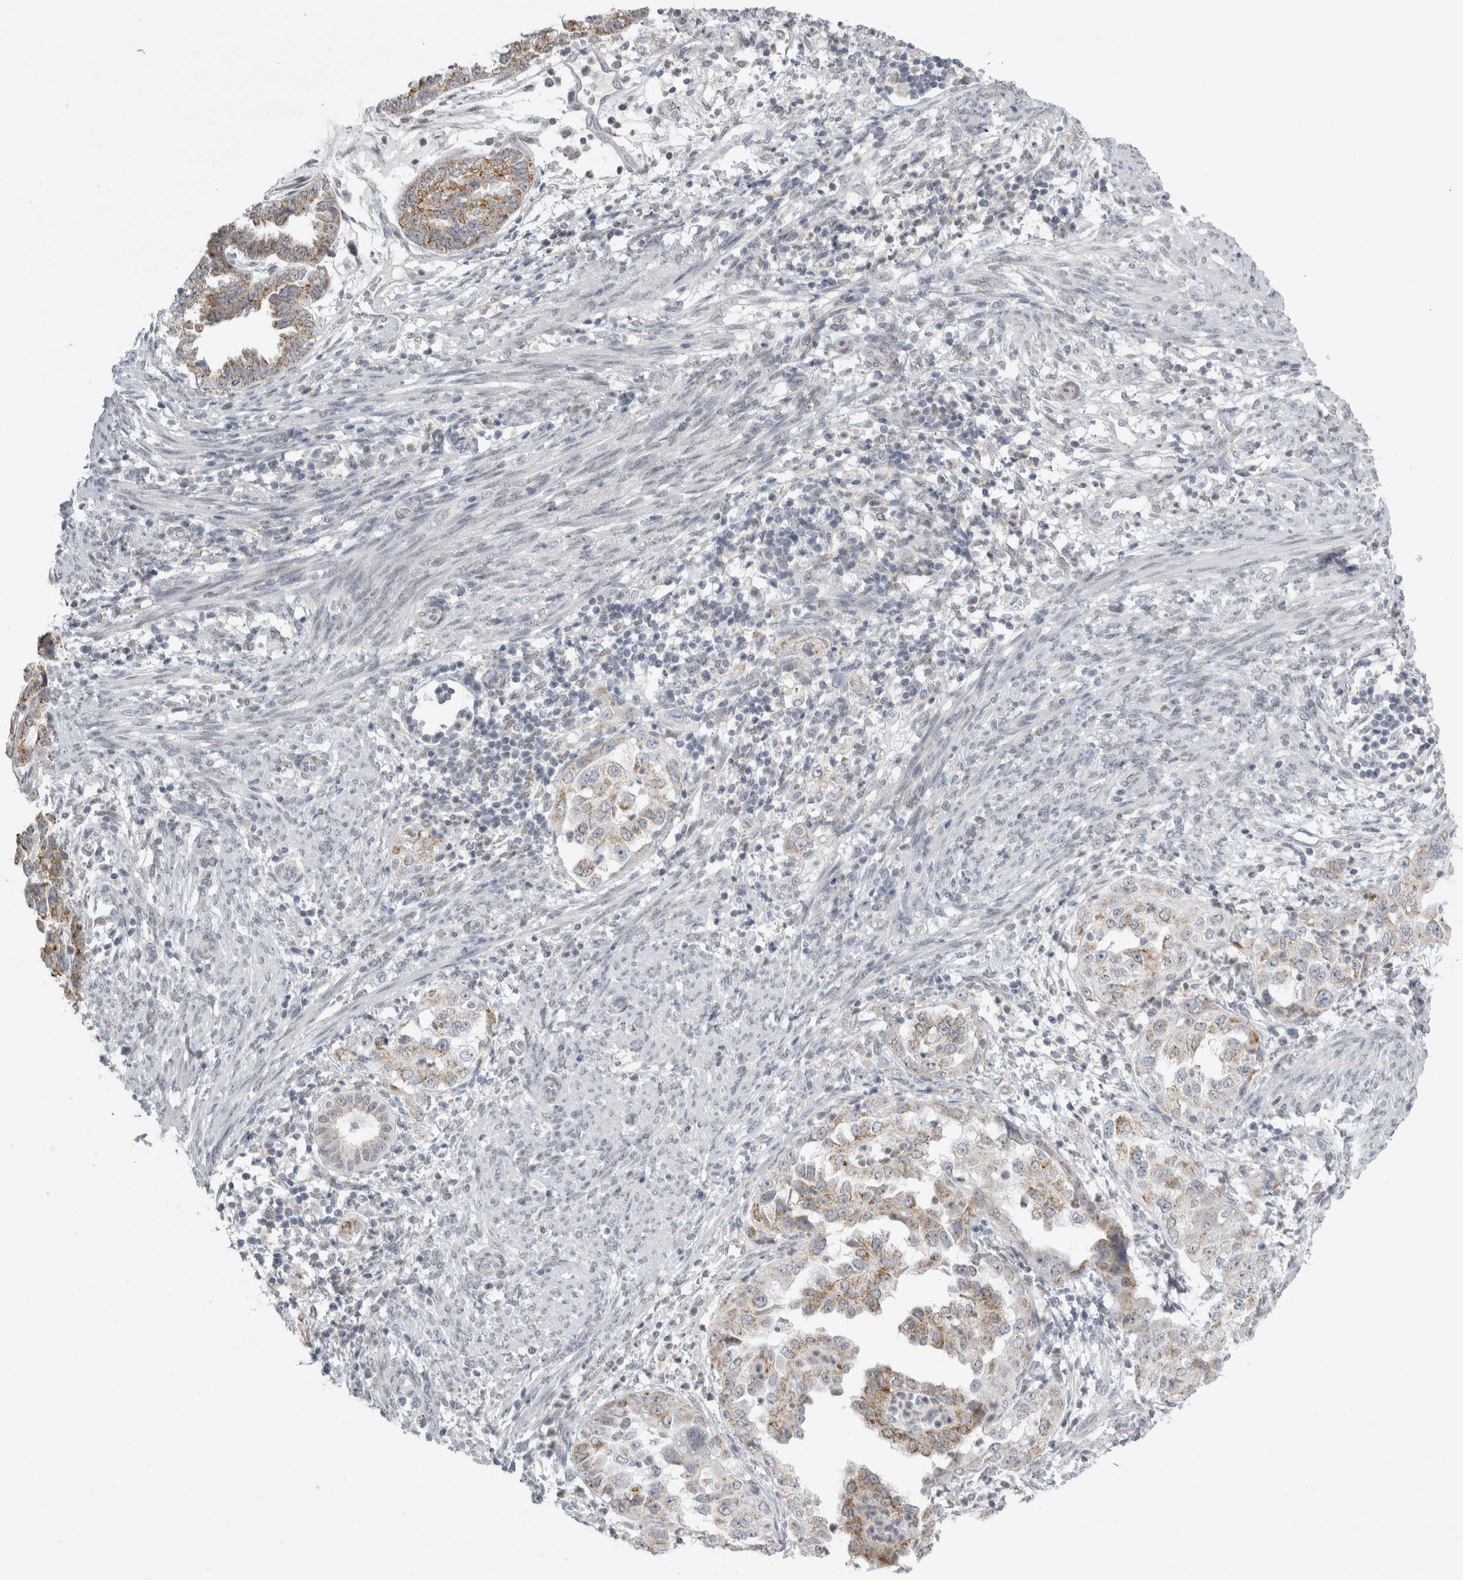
{"staining": {"intensity": "moderate", "quantity": "25%-75%", "location": "cytoplasmic/membranous"}, "tissue": "endometrial cancer", "cell_type": "Tumor cells", "image_type": "cancer", "snomed": [{"axis": "morphology", "description": "Adenocarcinoma, NOS"}, {"axis": "topography", "description": "Endometrium"}], "caption": "Endometrial adenocarcinoma stained for a protein (brown) reveals moderate cytoplasmic/membranous positive positivity in about 25%-75% of tumor cells.", "gene": "PLIN1", "patient": {"sex": "female", "age": 85}}